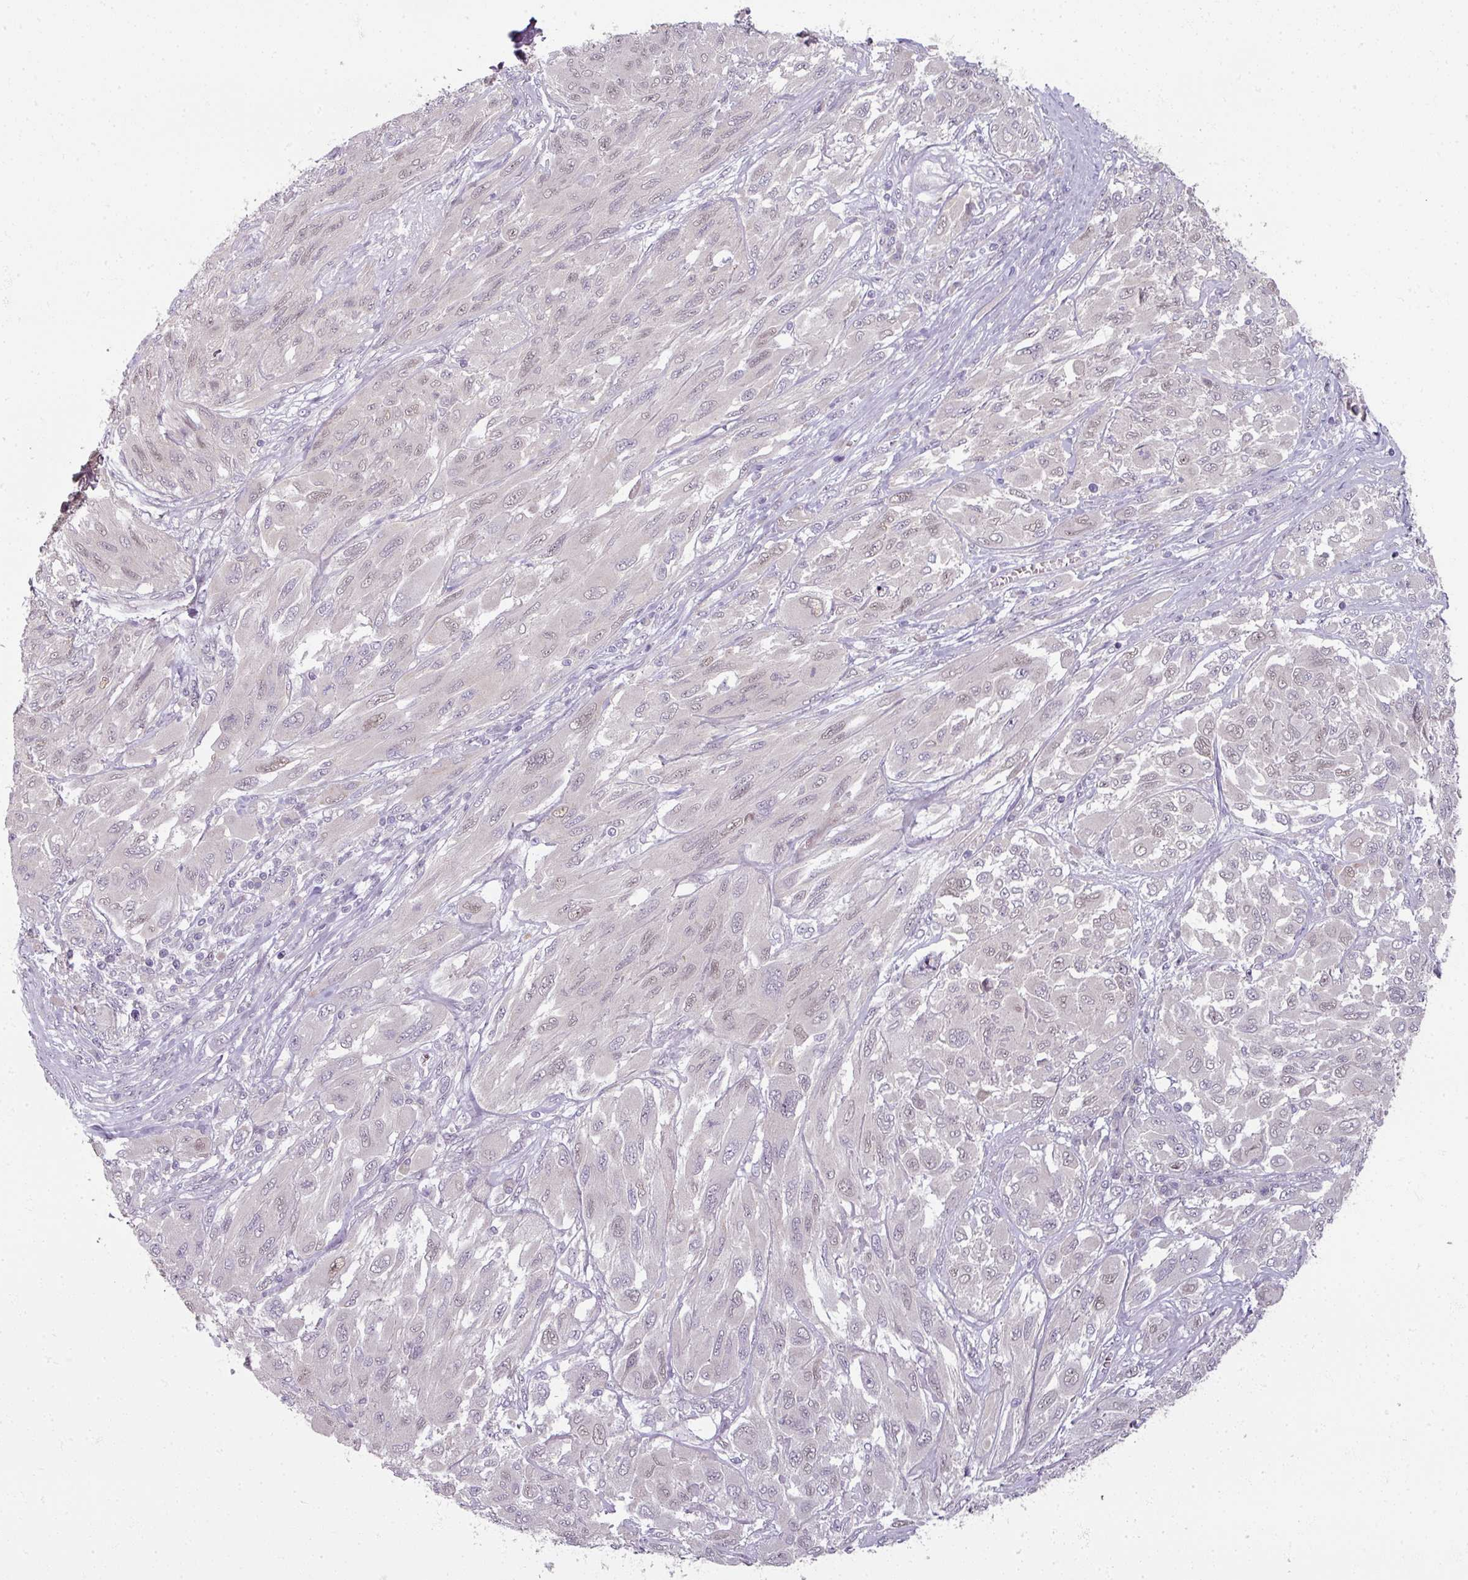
{"staining": {"intensity": "weak", "quantity": "25%-75%", "location": "nuclear"}, "tissue": "melanoma", "cell_type": "Tumor cells", "image_type": "cancer", "snomed": [{"axis": "morphology", "description": "Malignant melanoma, NOS"}, {"axis": "topography", "description": "Skin"}], "caption": "Protein expression analysis of human melanoma reveals weak nuclear positivity in about 25%-75% of tumor cells.", "gene": "MYMK", "patient": {"sex": "female", "age": 91}}